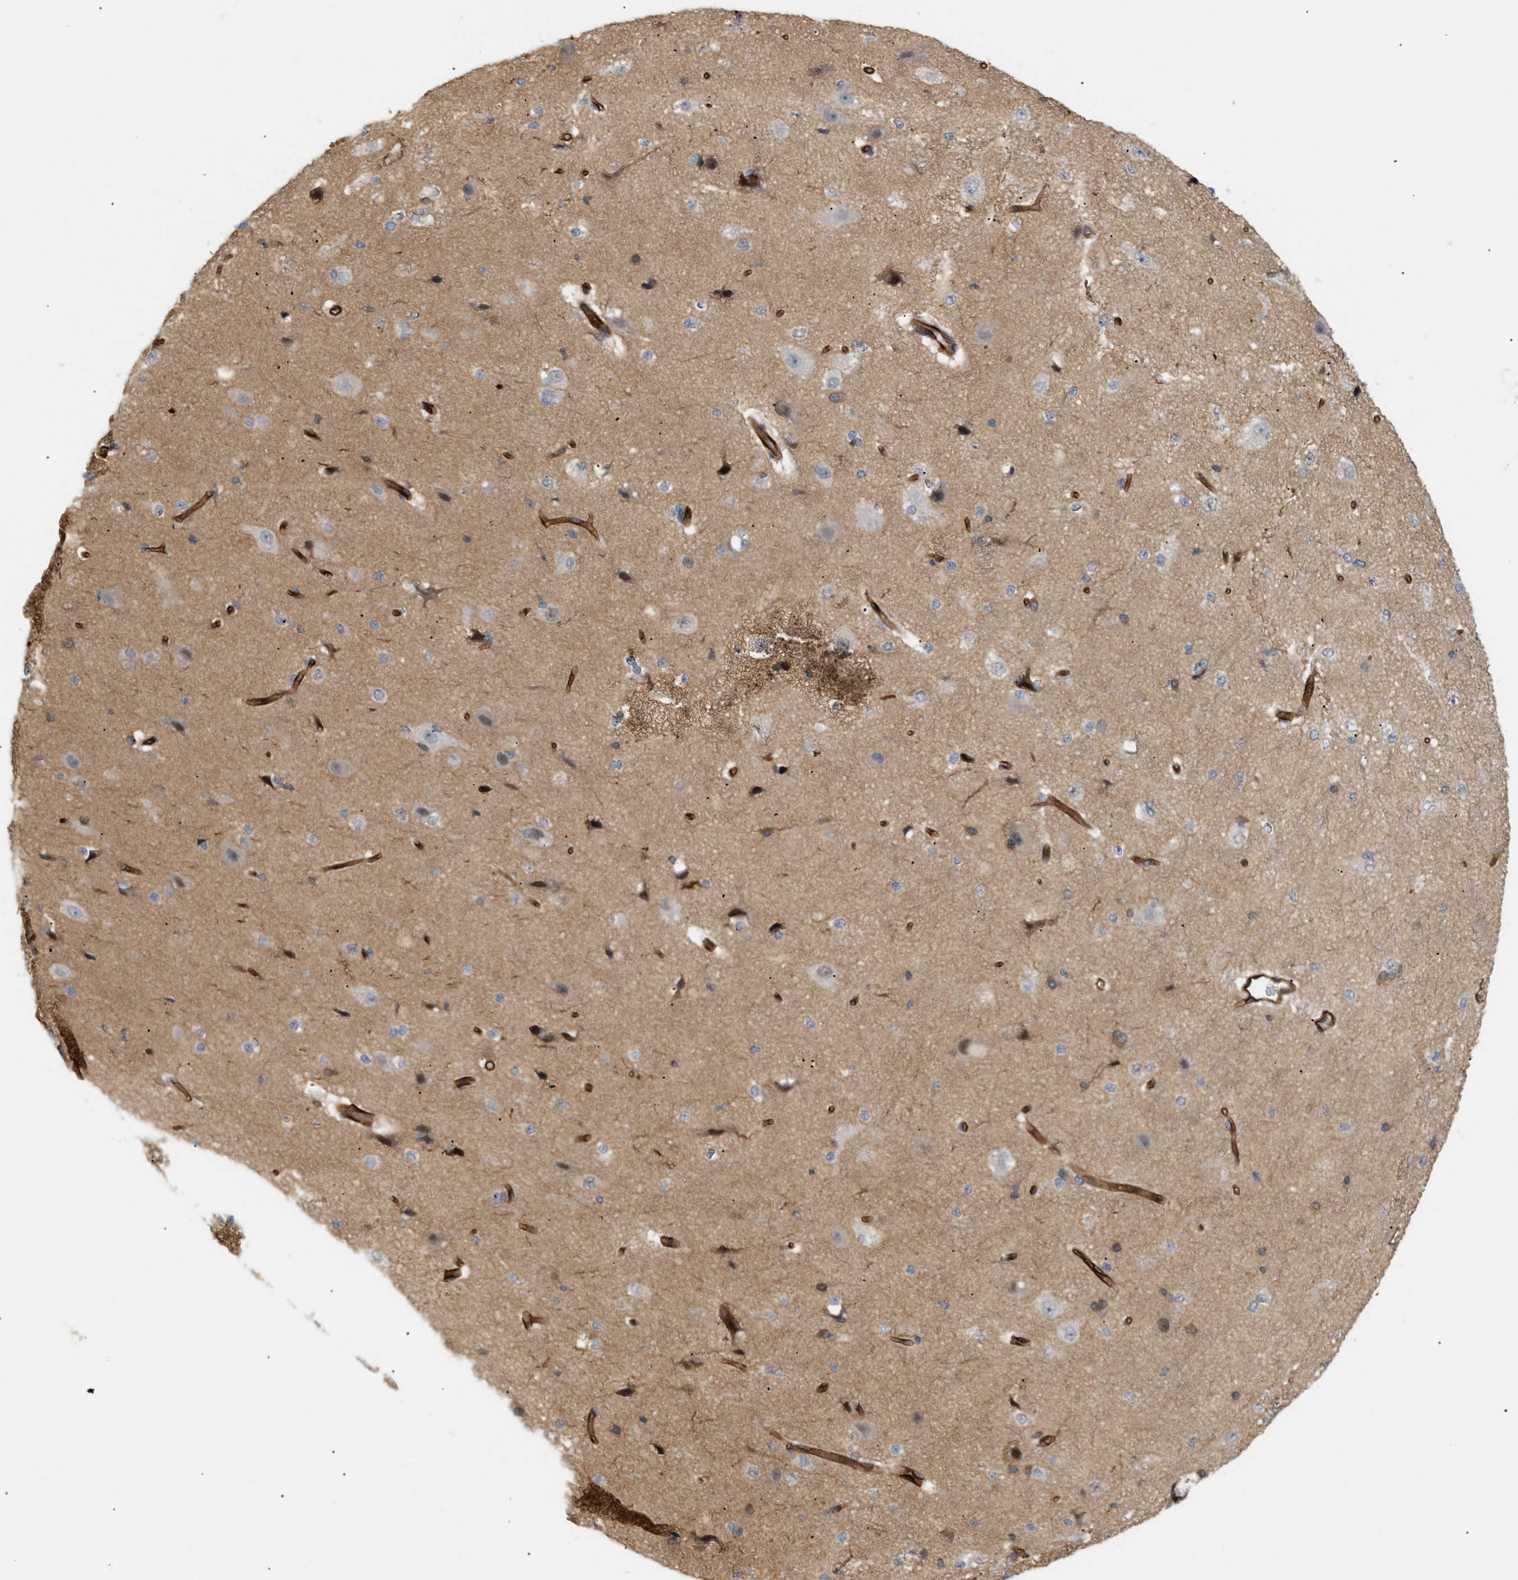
{"staining": {"intensity": "strong", "quantity": ">75%", "location": "cytoplasmic/membranous"}, "tissue": "cerebral cortex", "cell_type": "Endothelial cells", "image_type": "normal", "snomed": [{"axis": "morphology", "description": "Normal tissue, NOS"}, {"axis": "morphology", "description": "Developmental malformation"}, {"axis": "topography", "description": "Cerebral cortex"}], "caption": "Immunohistochemical staining of normal cerebral cortex exhibits high levels of strong cytoplasmic/membranous staining in approximately >75% of endothelial cells.", "gene": "PALMD", "patient": {"sex": "female", "age": 30}}